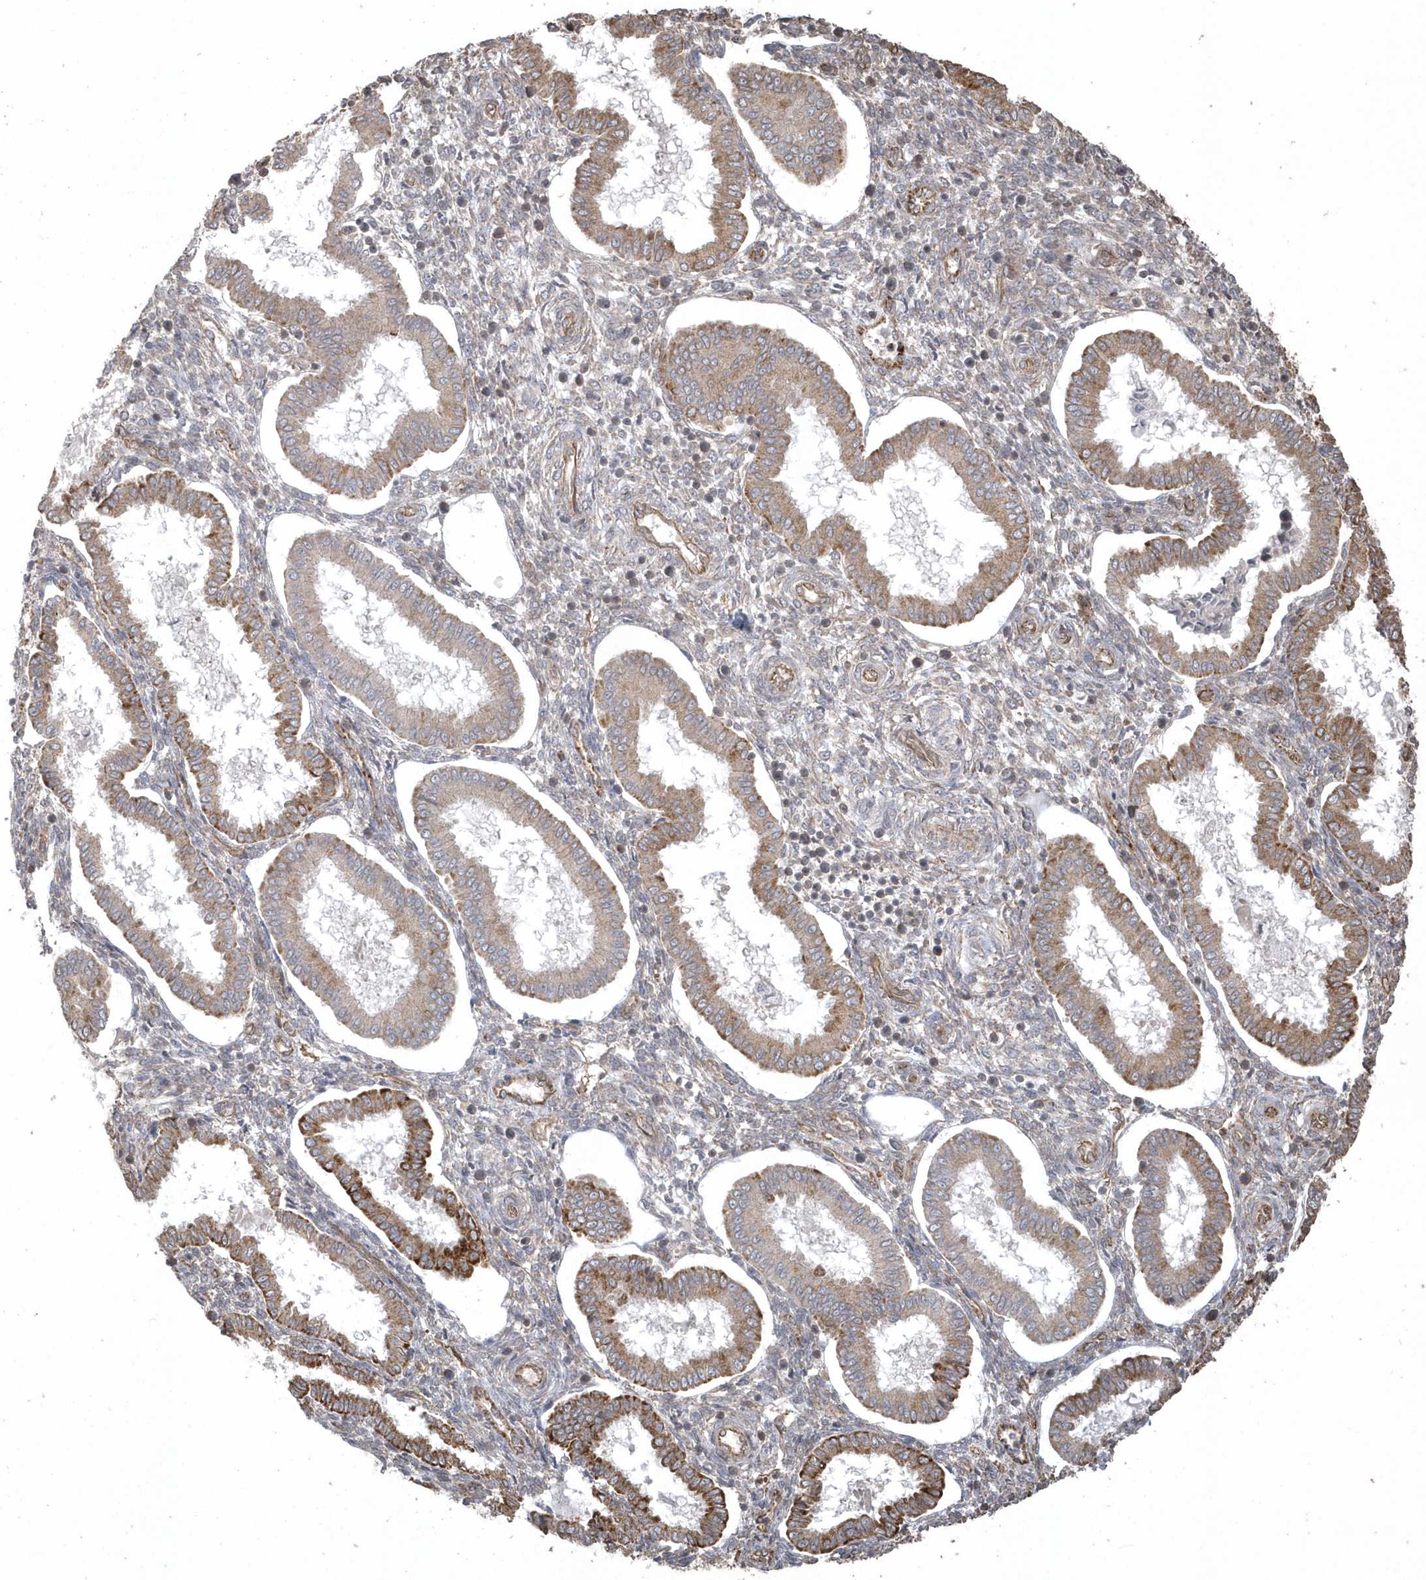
{"staining": {"intensity": "moderate", "quantity": "<25%", "location": "cytoplasmic/membranous"}, "tissue": "endometrium", "cell_type": "Cells in endometrial stroma", "image_type": "normal", "snomed": [{"axis": "morphology", "description": "Normal tissue, NOS"}, {"axis": "topography", "description": "Endometrium"}], "caption": "An immunohistochemistry (IHC) photomicrograph of normal tissue is shown. Protein staining in brown highlights moderate cytoplasmic/membranous positivity in endometrium within cells in endometrial stroma.", "gene": "HERPUD1", "patient": {"sex": "female", "age": 24}}